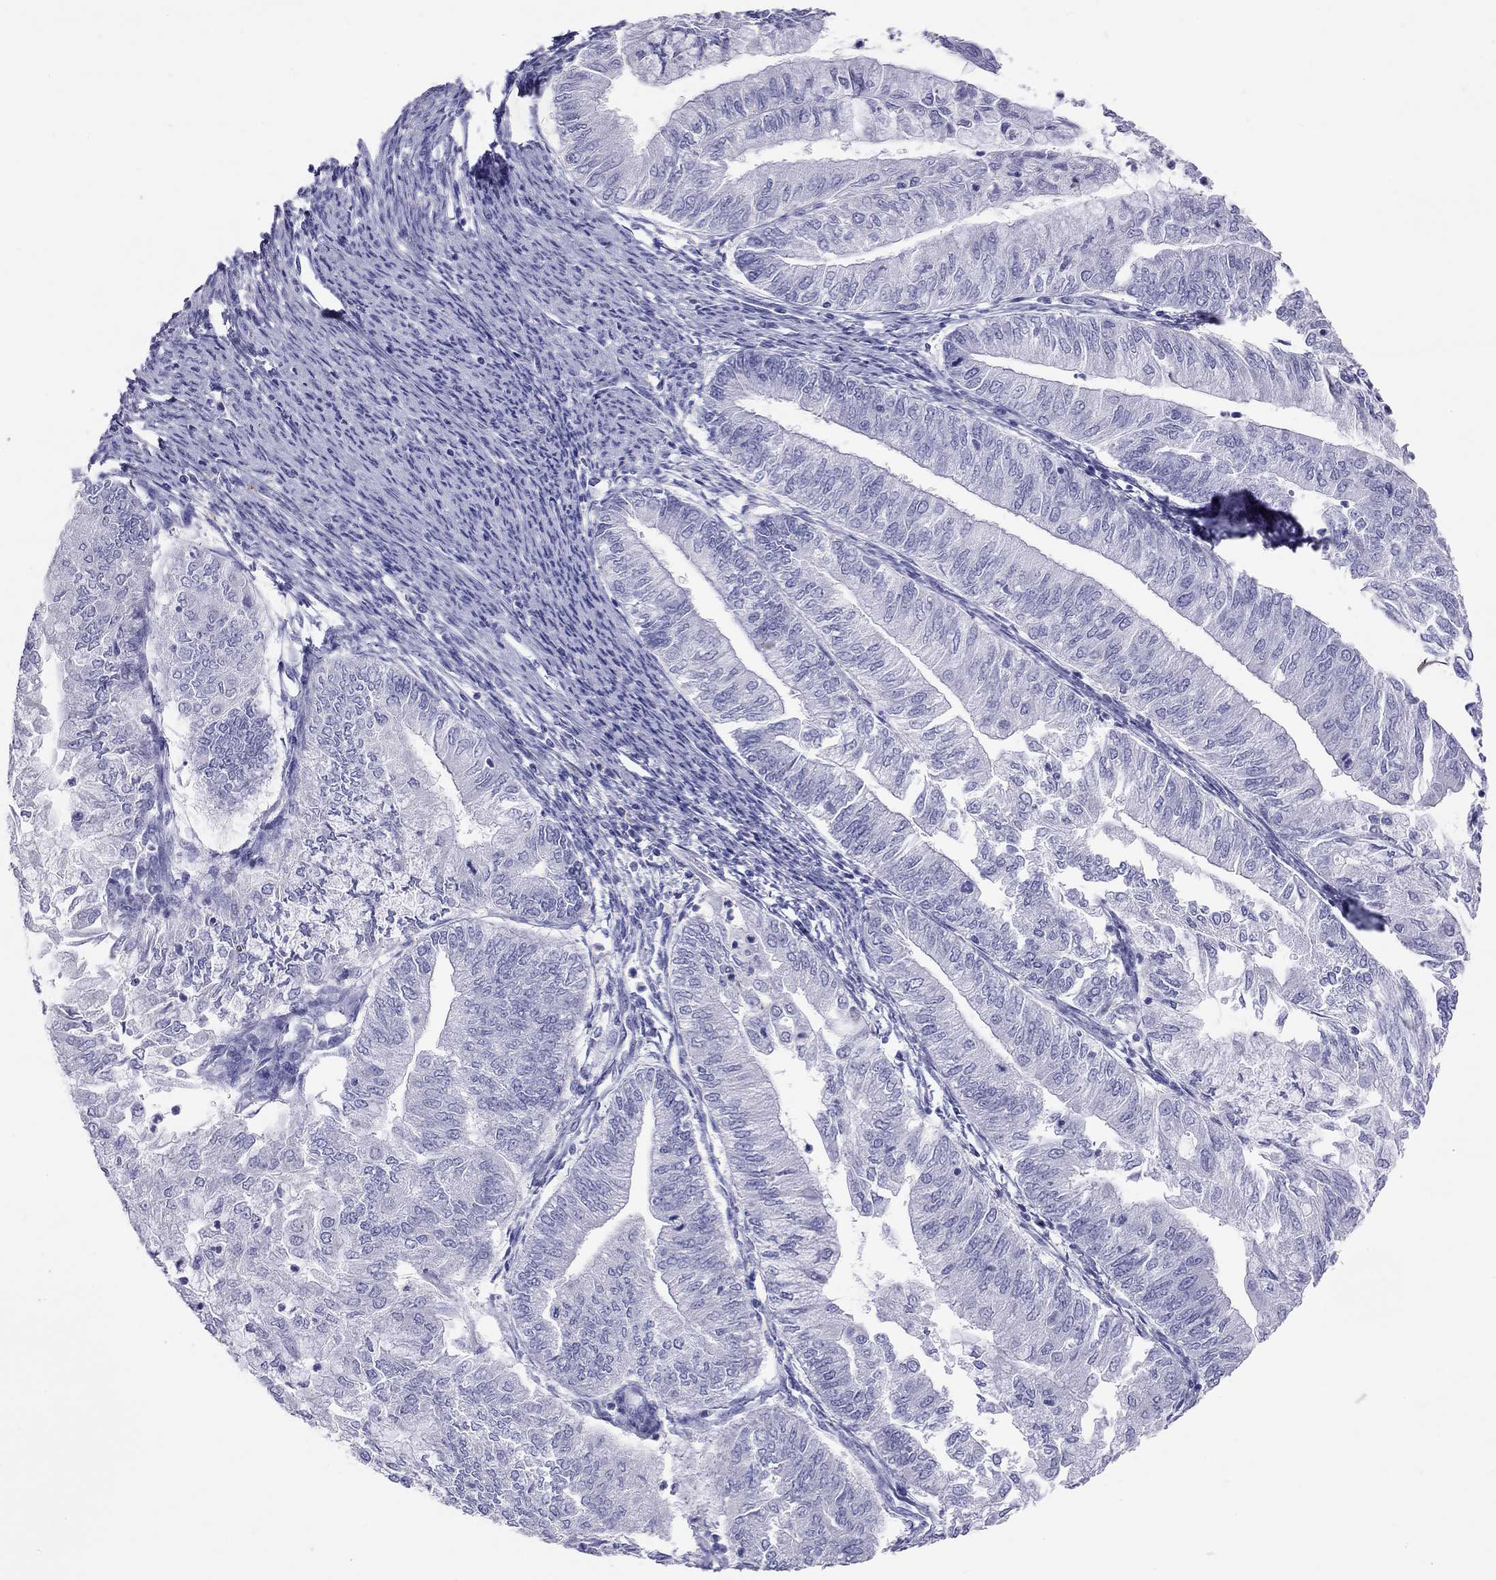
{"staining": {"intensity": "negative", "quantity": "none", "location": "none"}, "tissue": "endometrial cancer", "cell_type": "Tumor cells", "image_type": "cancer", "snomed": [{"axis": "morphology", "description": "Adenocarcinoma, NOS"}, {"axis": "topography", "description": "Endometrium"}], "caption": "A photomicrograph of human endometrial cancer (adenocarcinoma) is negative for staining in tumor cells.", "gene": "HLA-DQB2", "patient": {"sex": "female", "age": 59}}